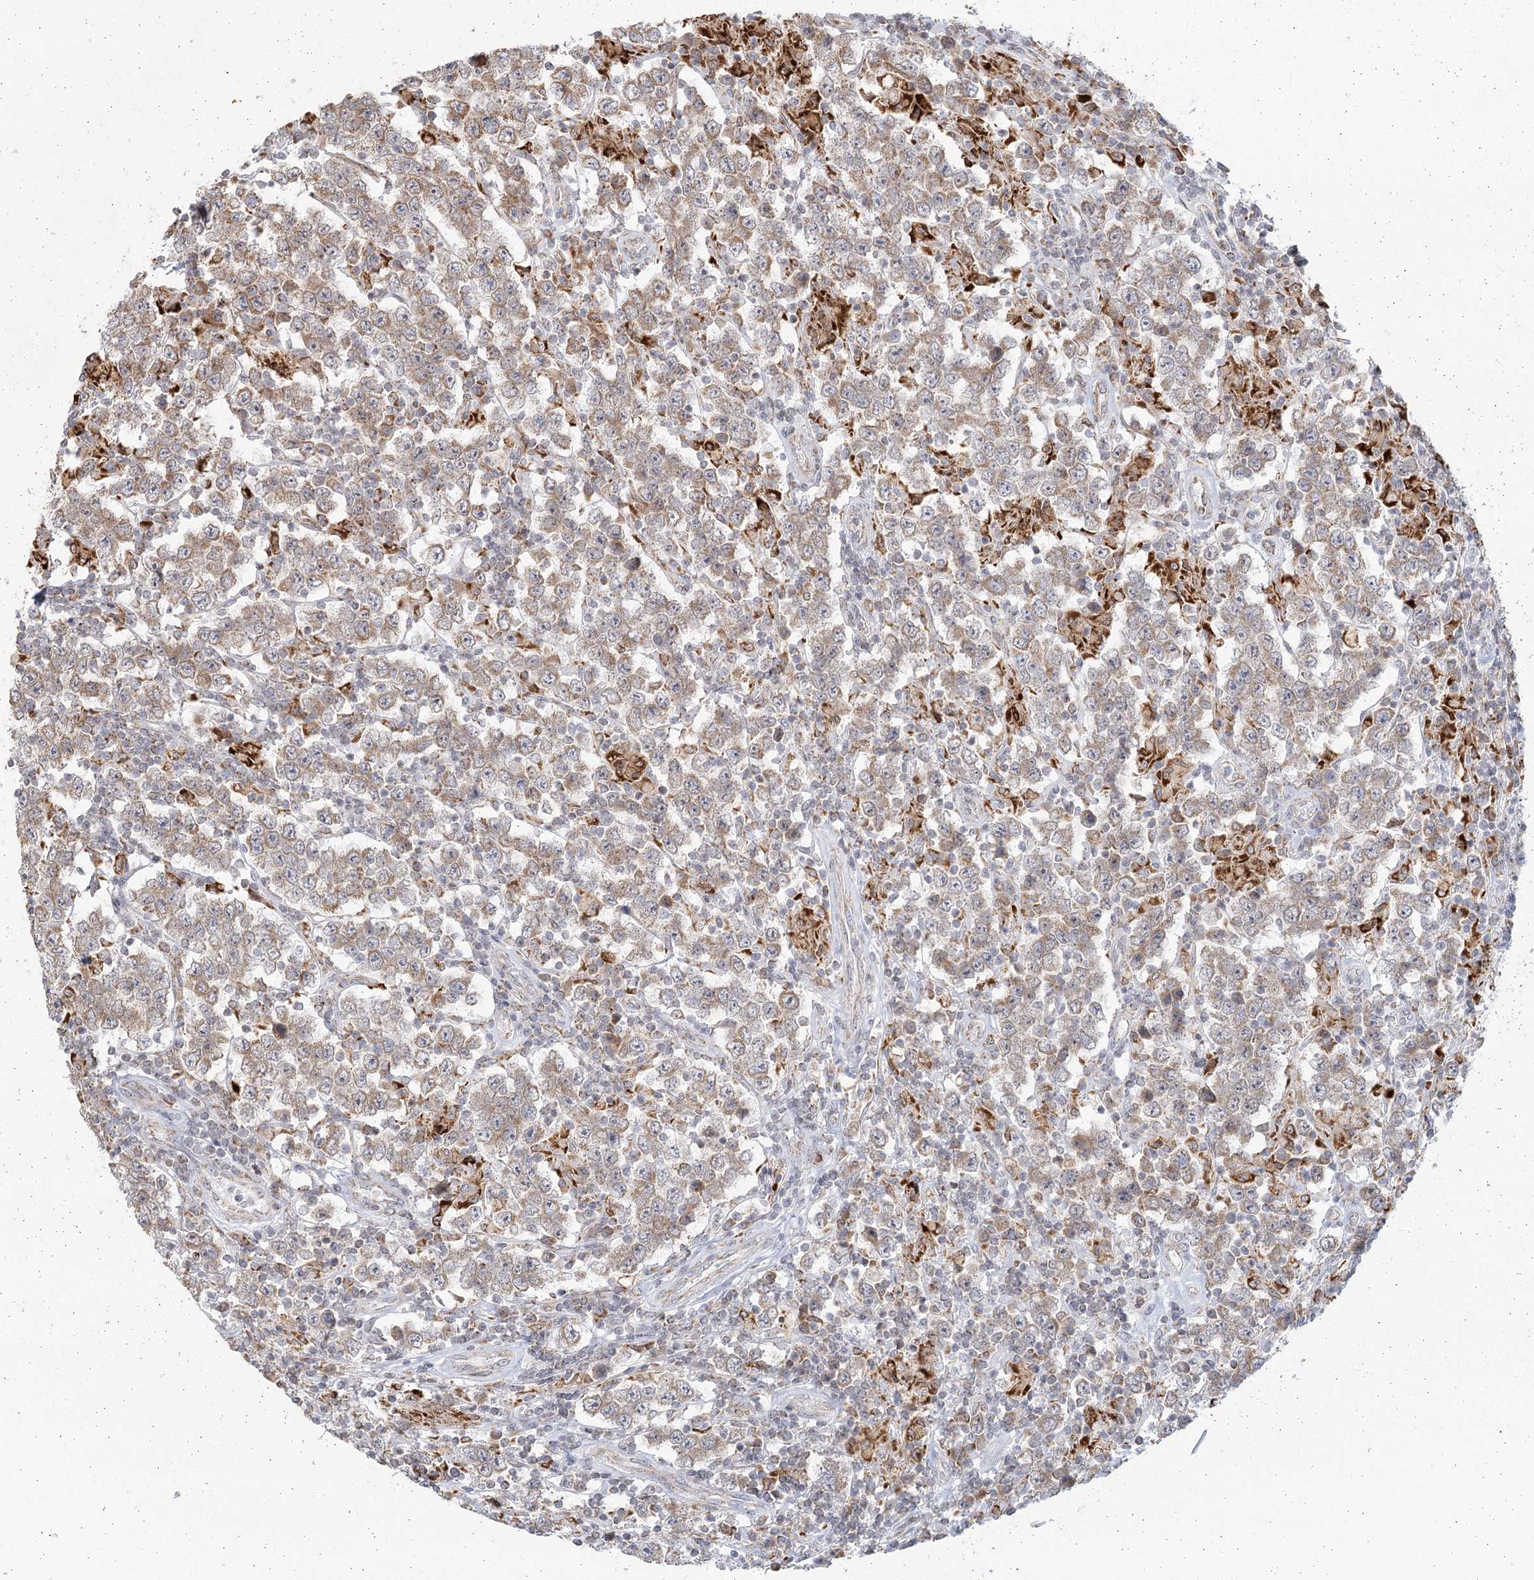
{"staining": {"intensity": "weak", "quantity": ">75%", "location": "cytoplasmic/membranous"}, "tissue": "testis cancer", "cell_type": "Tumor cells", "image_type": "cancer", "snomed": [{"axis": "morphology", "description": "Normal tissue, NOS"}, {"axis": "morphology", "description": "Urothelial carcinoma, High grade"}, {"axis": "morphology", "description": "Seminoma, NOS"}, {"axis": "morphology", "description": "Carcinoma, Embryonal, NOS"}, {"axis": "topography", "description": "Urinary bladder"}, {"axis": "topography", "description": "Testis"}], "caption": "Tumor cells demonstrate weak cytoplasmic/membranous positivity in approximately >75% of cells in testis urothelial carcinoma (high-grade). (DAB IHC, brown staining for protein, blue staining for nuclei).", "gene": "LACTB", "patient": {"sex": "male", "age": 41}}